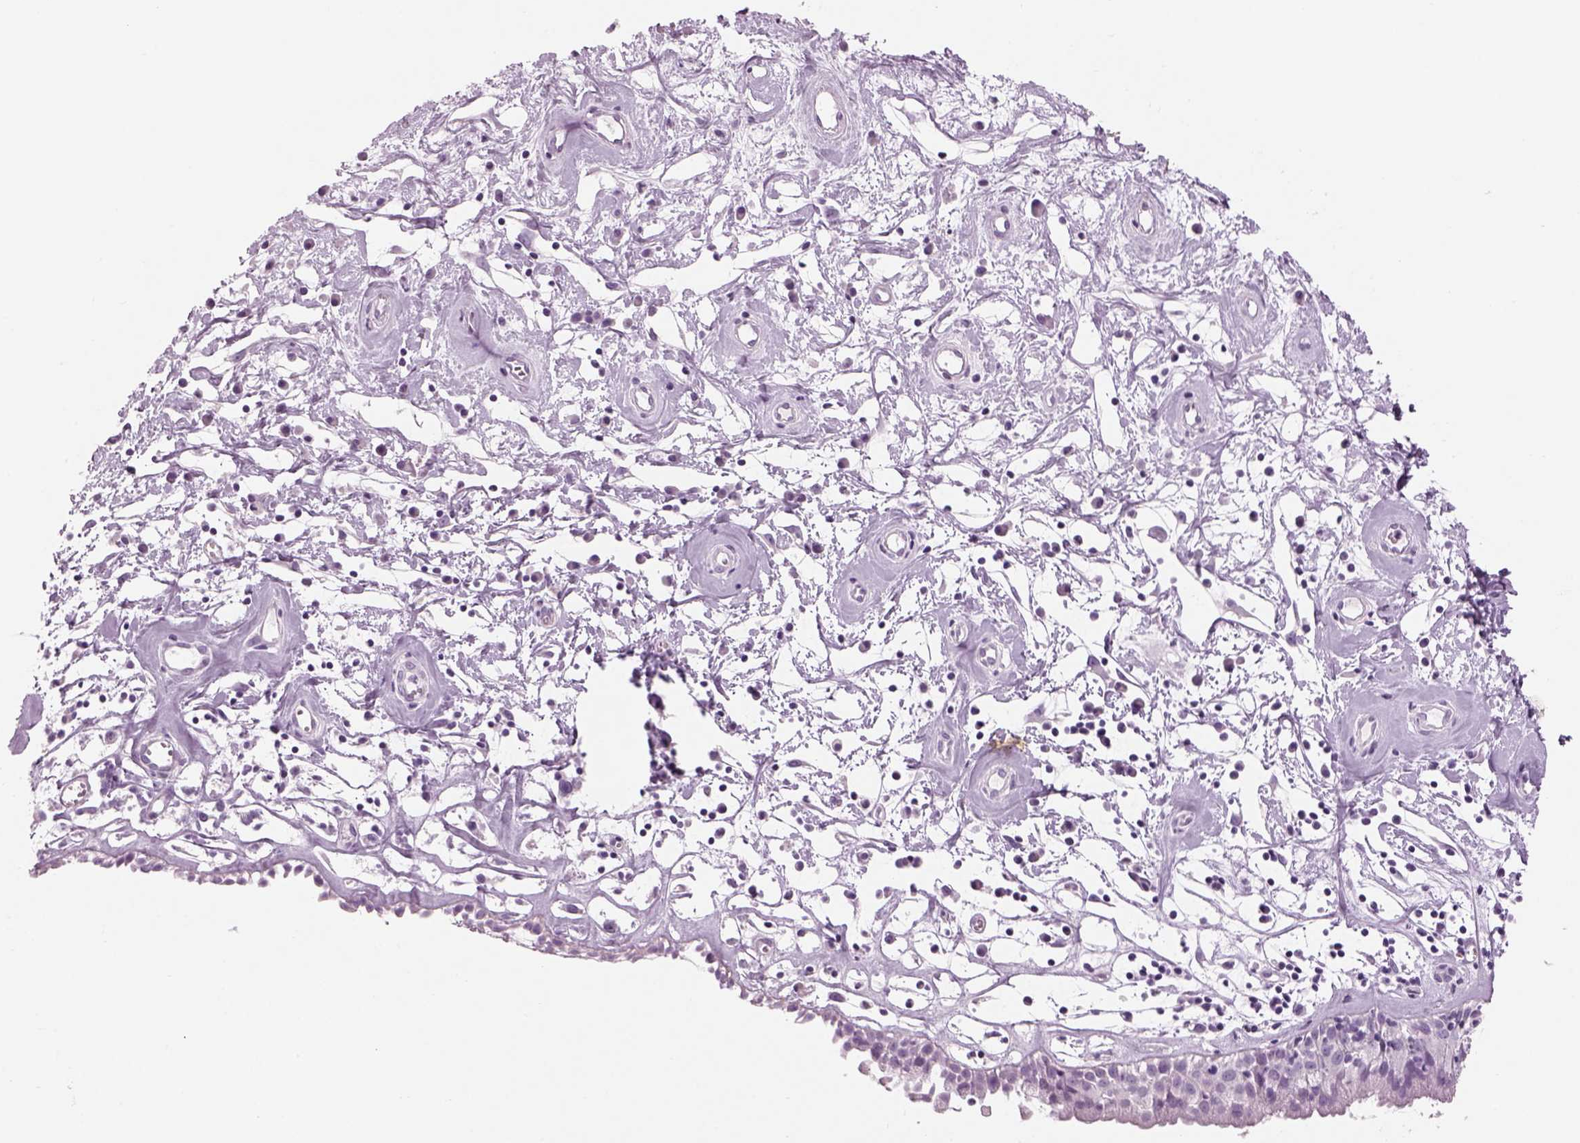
{"staining": {"intensity": "negative", "quantity": "none", "location": "none"}, "tissue": "nasopharynx", "cell_type": "Respiratory epithelial cells", "image_type": "normal", "snomed": [{"axis": "morphology", "description": "Normal tissue, NOS"}, {"axis": "topography", "description": "Nasopharynx"}], "caption": "Immunohistochemistry (IHC) micrograph of normal nasopharynx: human nasopharynx stained with DAB displays no significant protein expression in respiratory epithelial cells. Nuclei are stained in blue.", "gene": "SAG", "patient": {"sex": "male", "age": 77}}